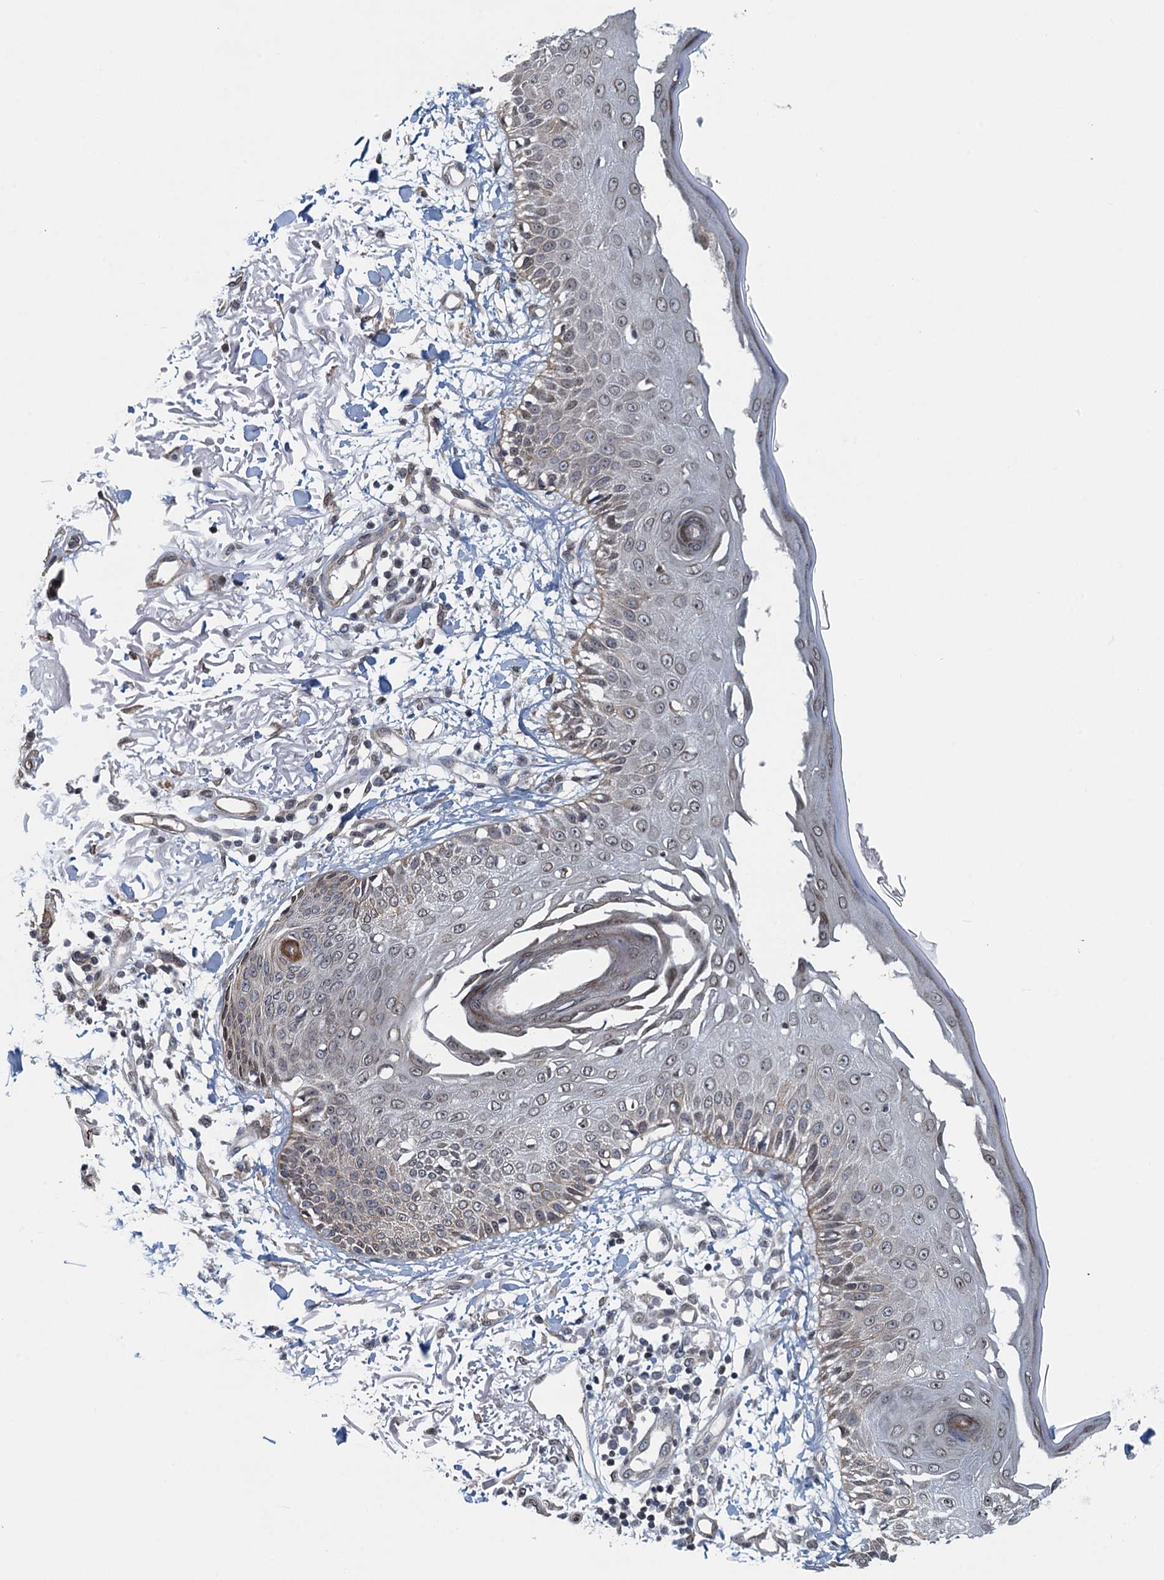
{"staining": {"intensity": "weak", "quantity": ">75%", "location": "cytoplasmic/membranous,nuclear"}, "tissue": "skin", "cell_type": "Fibroblasts", "image_type": "normal", "snomed": [{"axis": "morphology", "description": "Normal tissue, NOS"}, {"axis": "morphology", "description": "Squamous cell carcinoma, NOS"}, {"axis": "topography", "description": "Skin"}, {"axis": "topography", "description": "Peripheral nerve tissue"}], "caption": "Unremarkable skin displays weak cytoplasmic/membranous,nuclear positivity in about >75% of fibroblasts (brown staining indicates protein expression, while blue staining denotes nuclei)..", "gene": "CCDC34", "patient": {"sex": "male", "age": 83}}